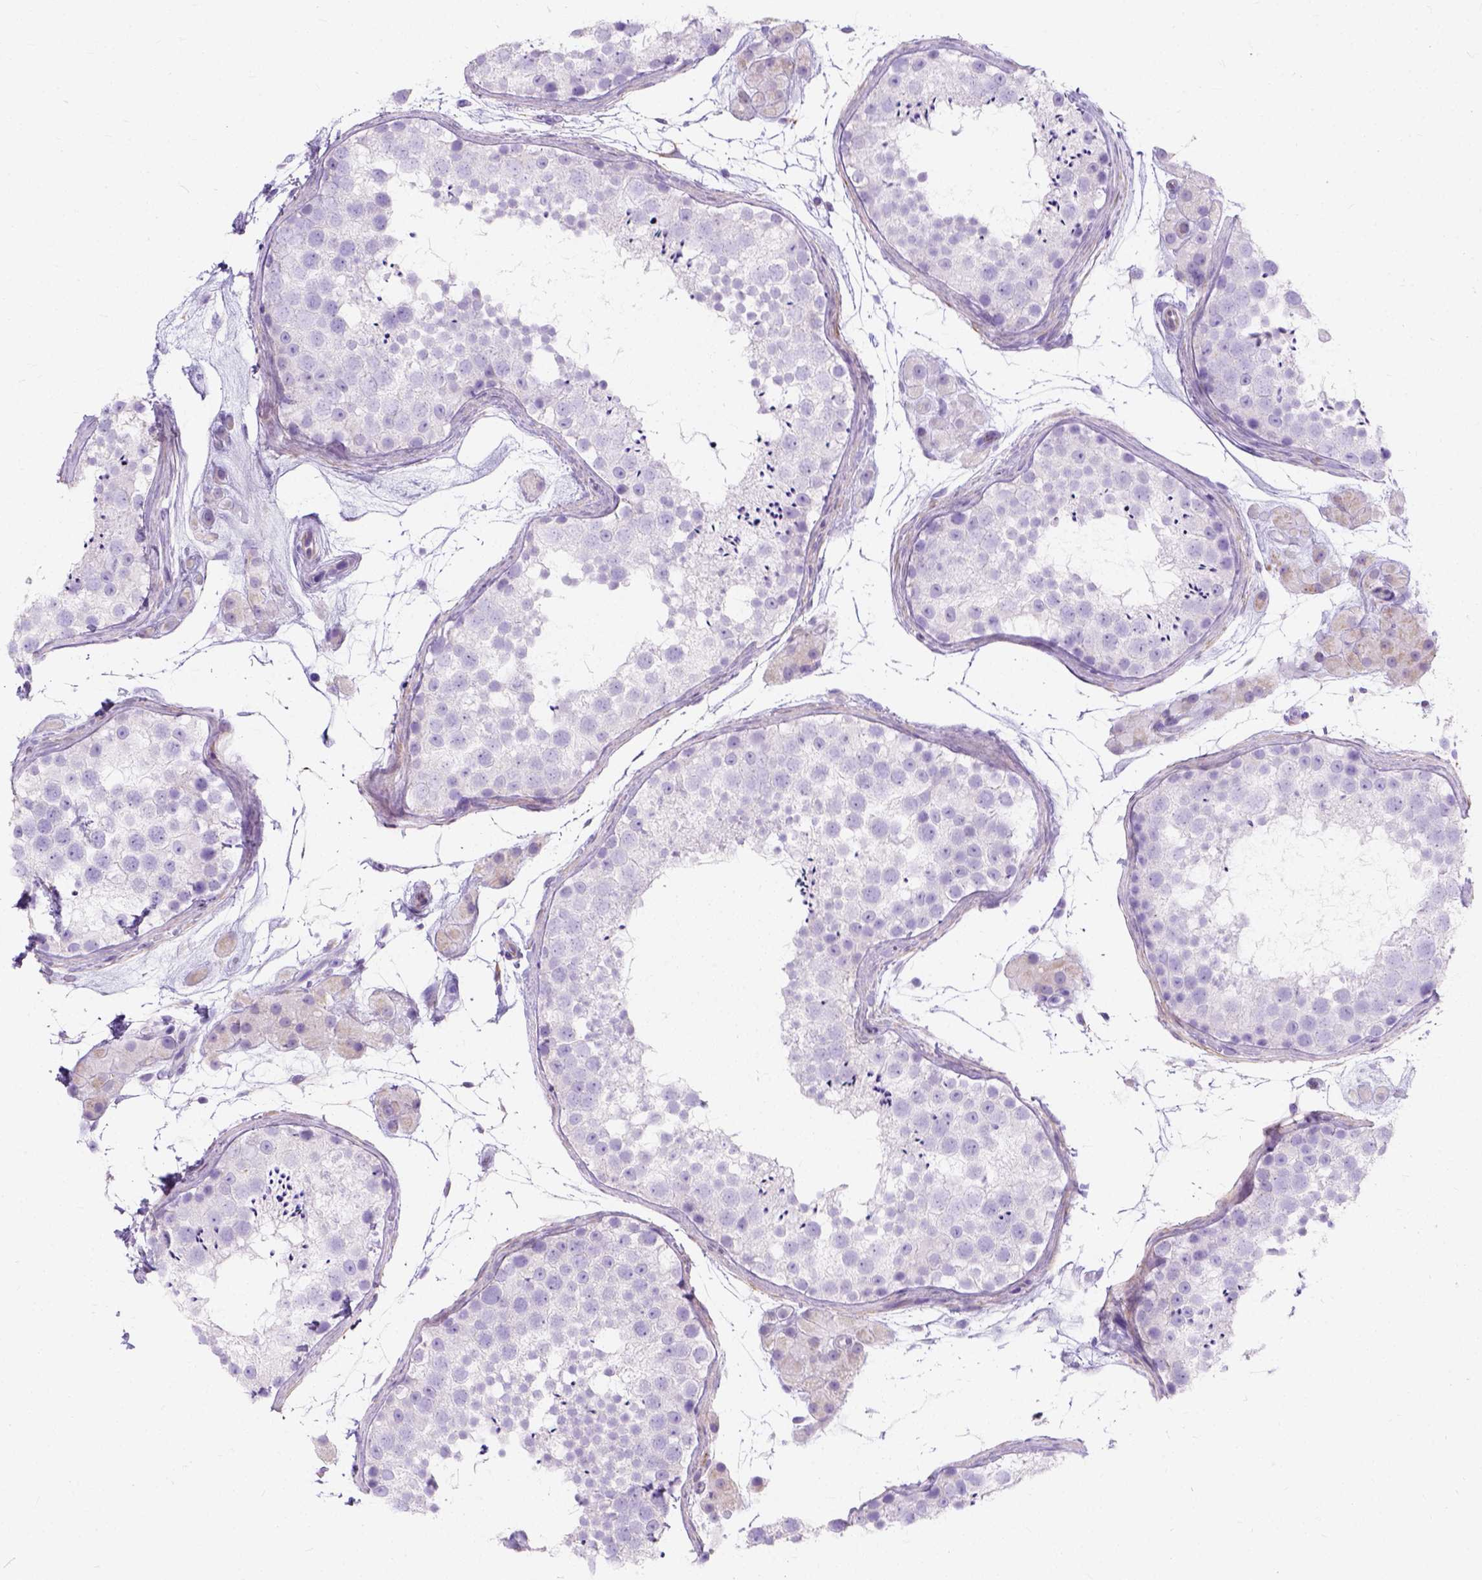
{"staining": {"intensity": "negative", "quantity": "none", "location": "none"}, "tissue": "testis", "cell_type": "Cells in seminiferous ducts", "image_type": "normal", "snomed": [{"axis": "morphology", "description": "Normal tissue, NOS"}, {"axis": "topography", "description": "Testis"}], "caption": "This is an immunohistochemistry photomicrograph of normal human testis. There is no positivity in cells in seminiferous ducts.", "gene": "MYH15", "patient": {"sex": "male", "age": 41}}